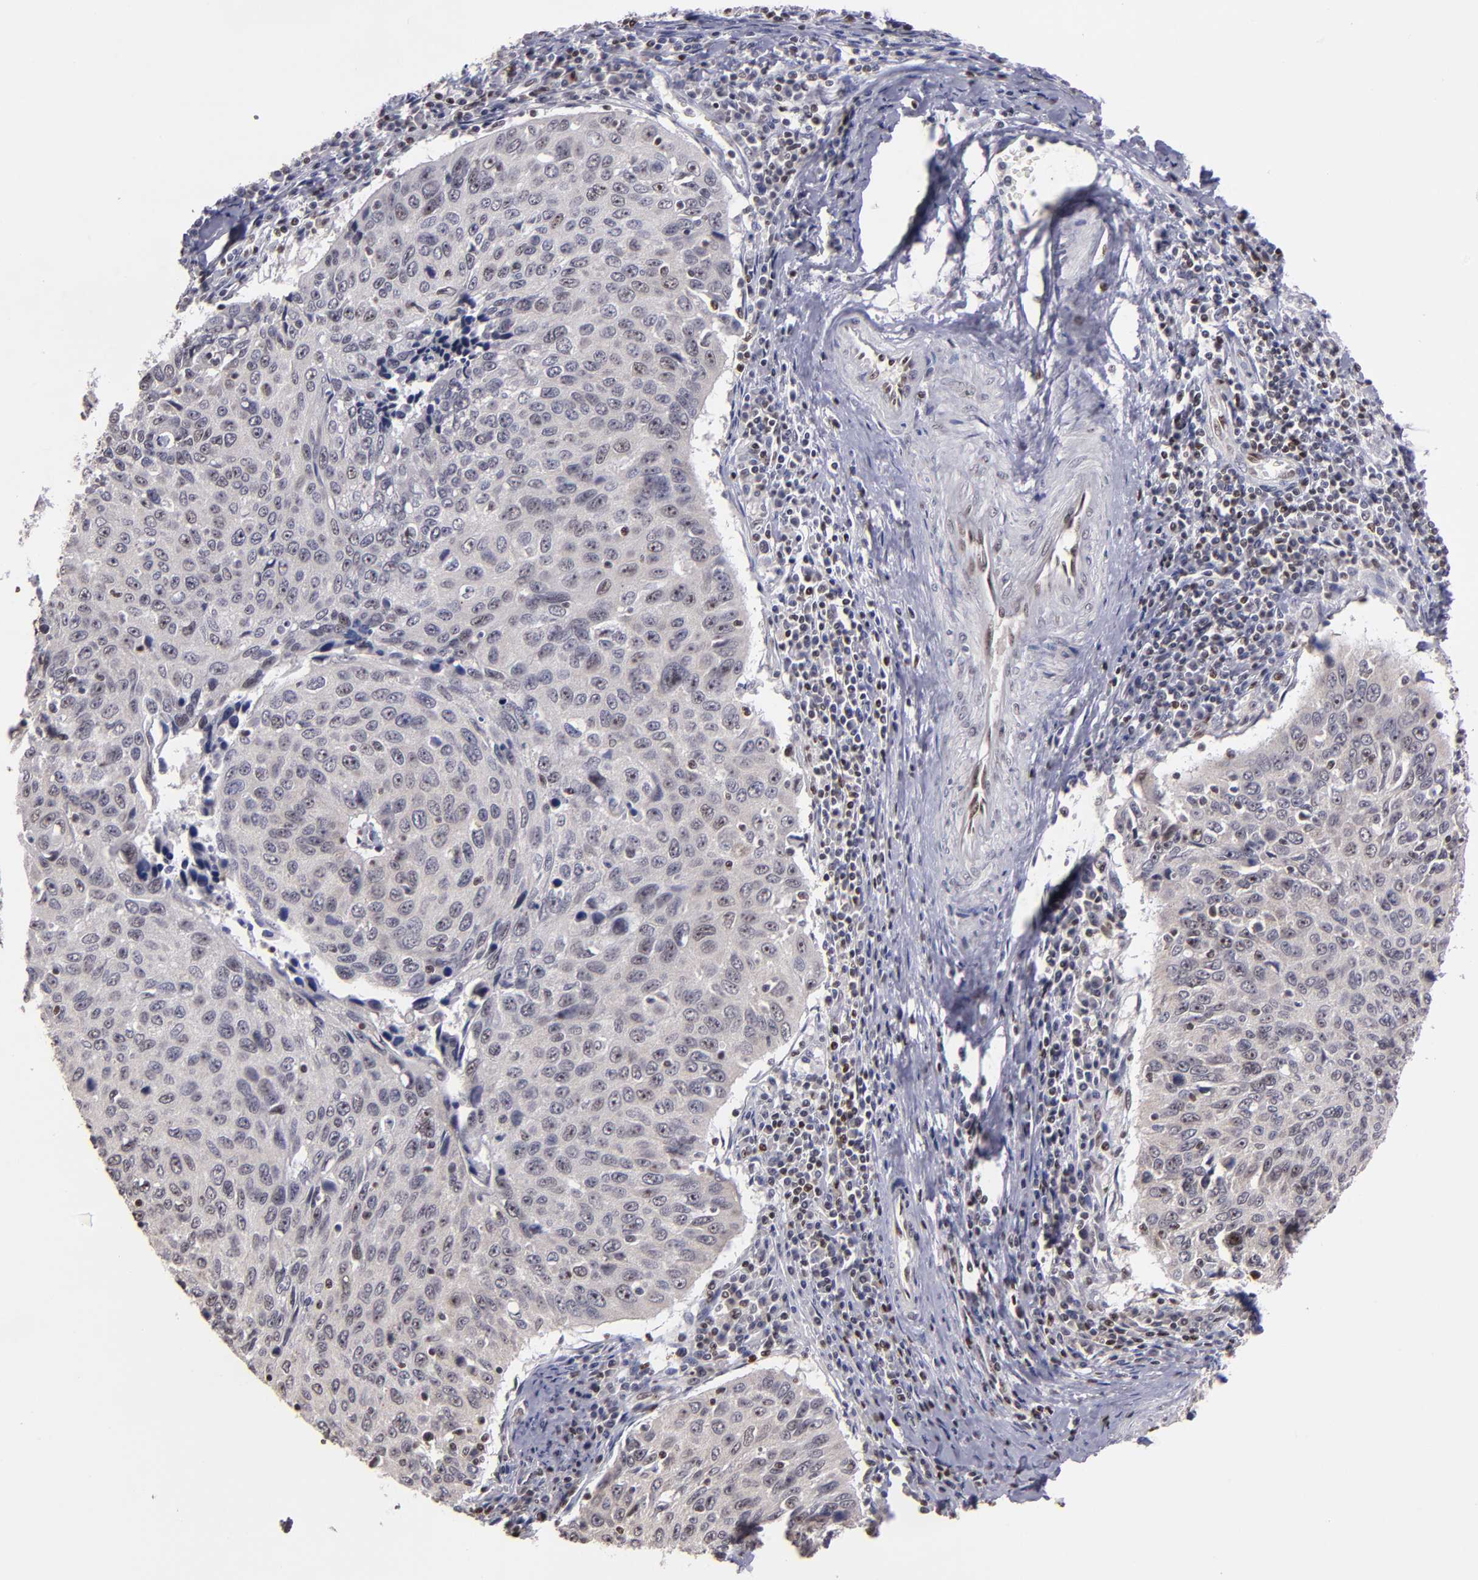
{"staining": {"intensity": "weak", "quantity": "<25%", "location": "cytoplasmic/membranous,nuclear"}, "tissue": "cervical cancer", "cell_type": "Tumor cells", "image_type": "cancer", "snomed": [{"axis": "morphology", "description": "Squamous cell carcinoma, NOS"}, {"axis": "topography", "description": "Cervix"}], "caption": "The image shows no staining of tumor cells in squamous cell carcinoma (cervical). (Brightfield microscopy of DAB (3,3'-diaminobenzidine) IHC at high magnification).", "gene": "DDX24", "patient": {"sex": "female", "age": 53}}